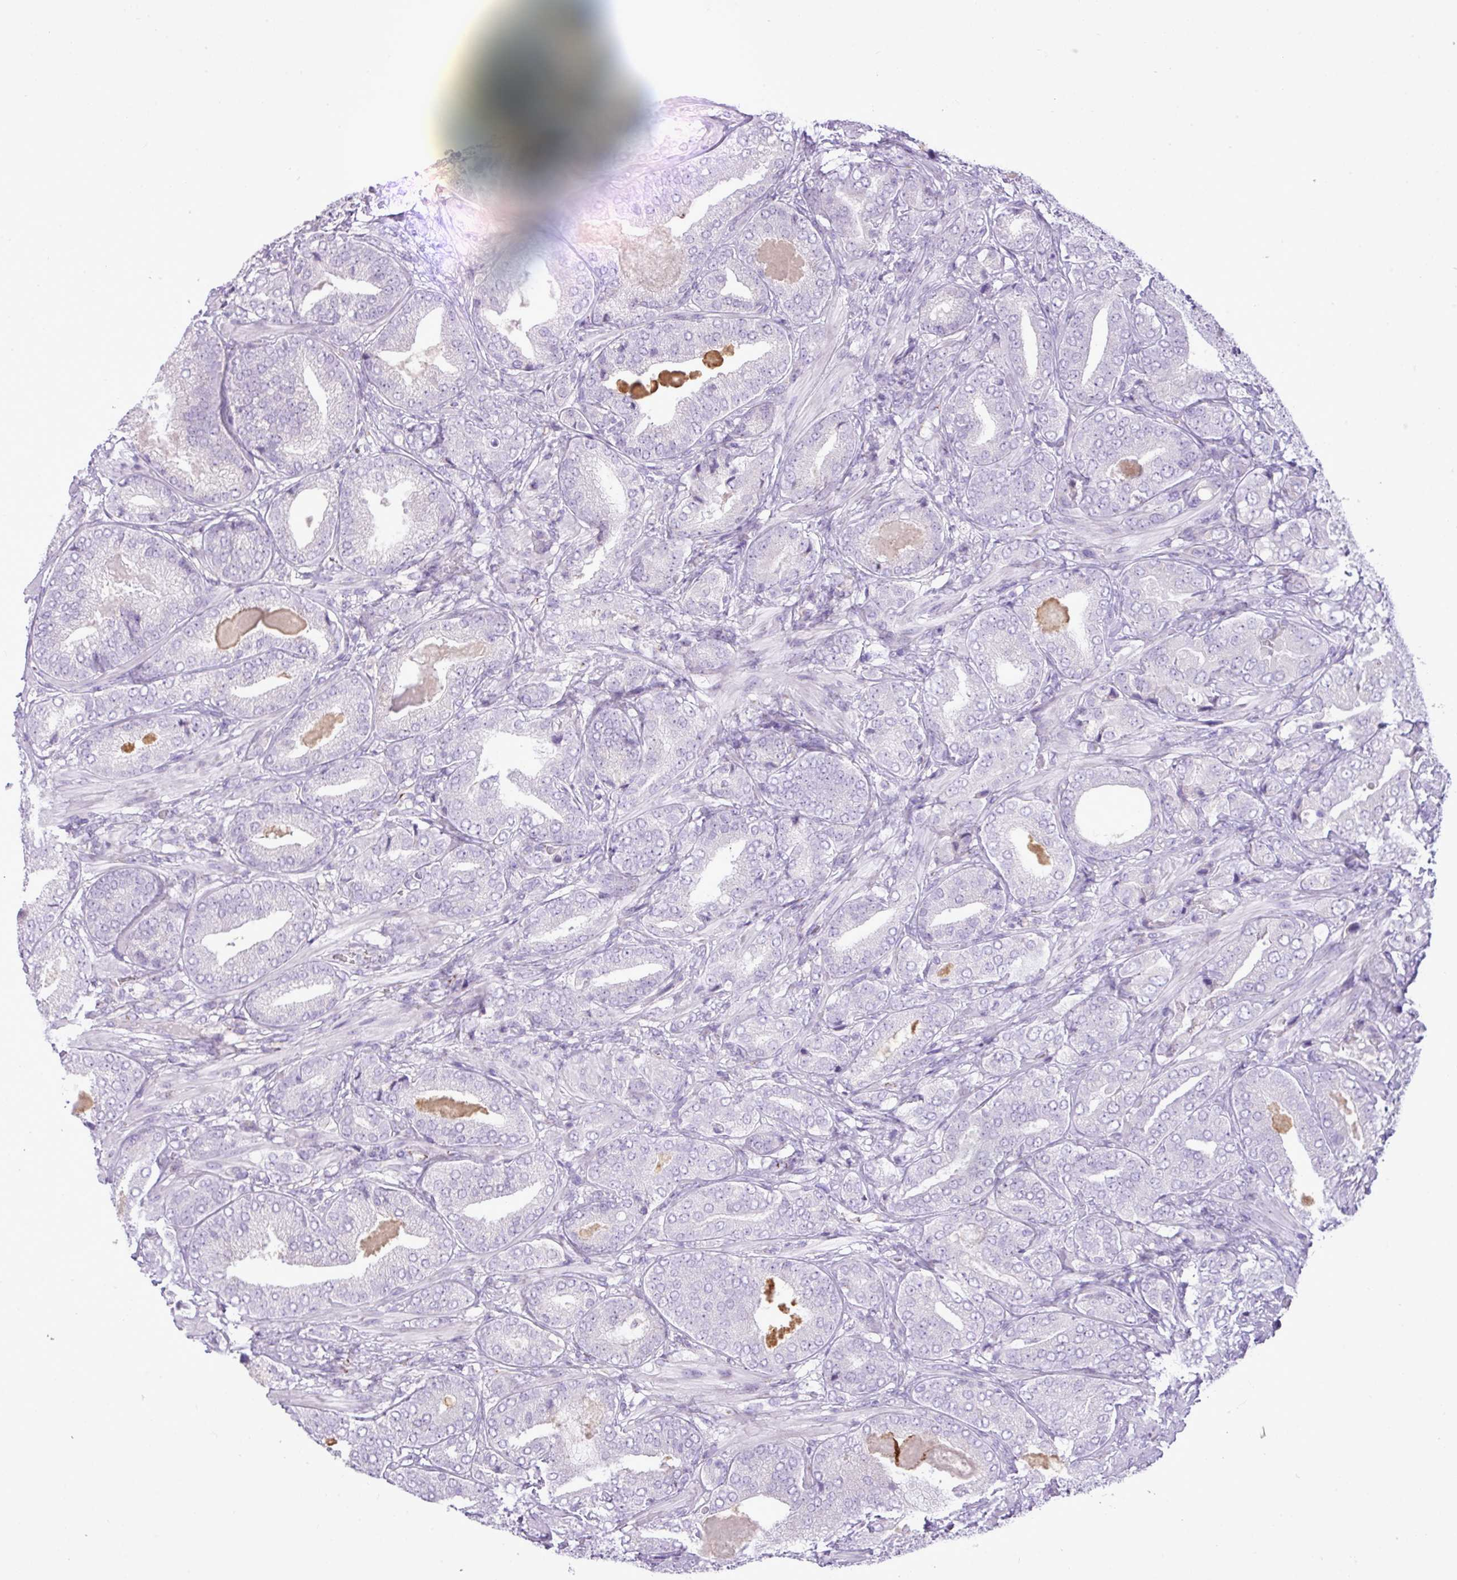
{"staining": {"intensity": "negative", "quantity": "none", "location": "none"}, "tissue": "prostate cancer", "cell_type": "Tumor cells", "image_type": "cancer", "snomed": [{"axis": "morphology", "description": "Adenocarcinoma, High grade"}, {"axis": "topography", "description": "Prostate"}], "caption": "Immunohistochemical staining of adenocarcinoma (high-grade) (prostate) shows no significant expression in tumor cells.", "gene": "FAM43A", "patient": {"sex": "male", "age": 63}}